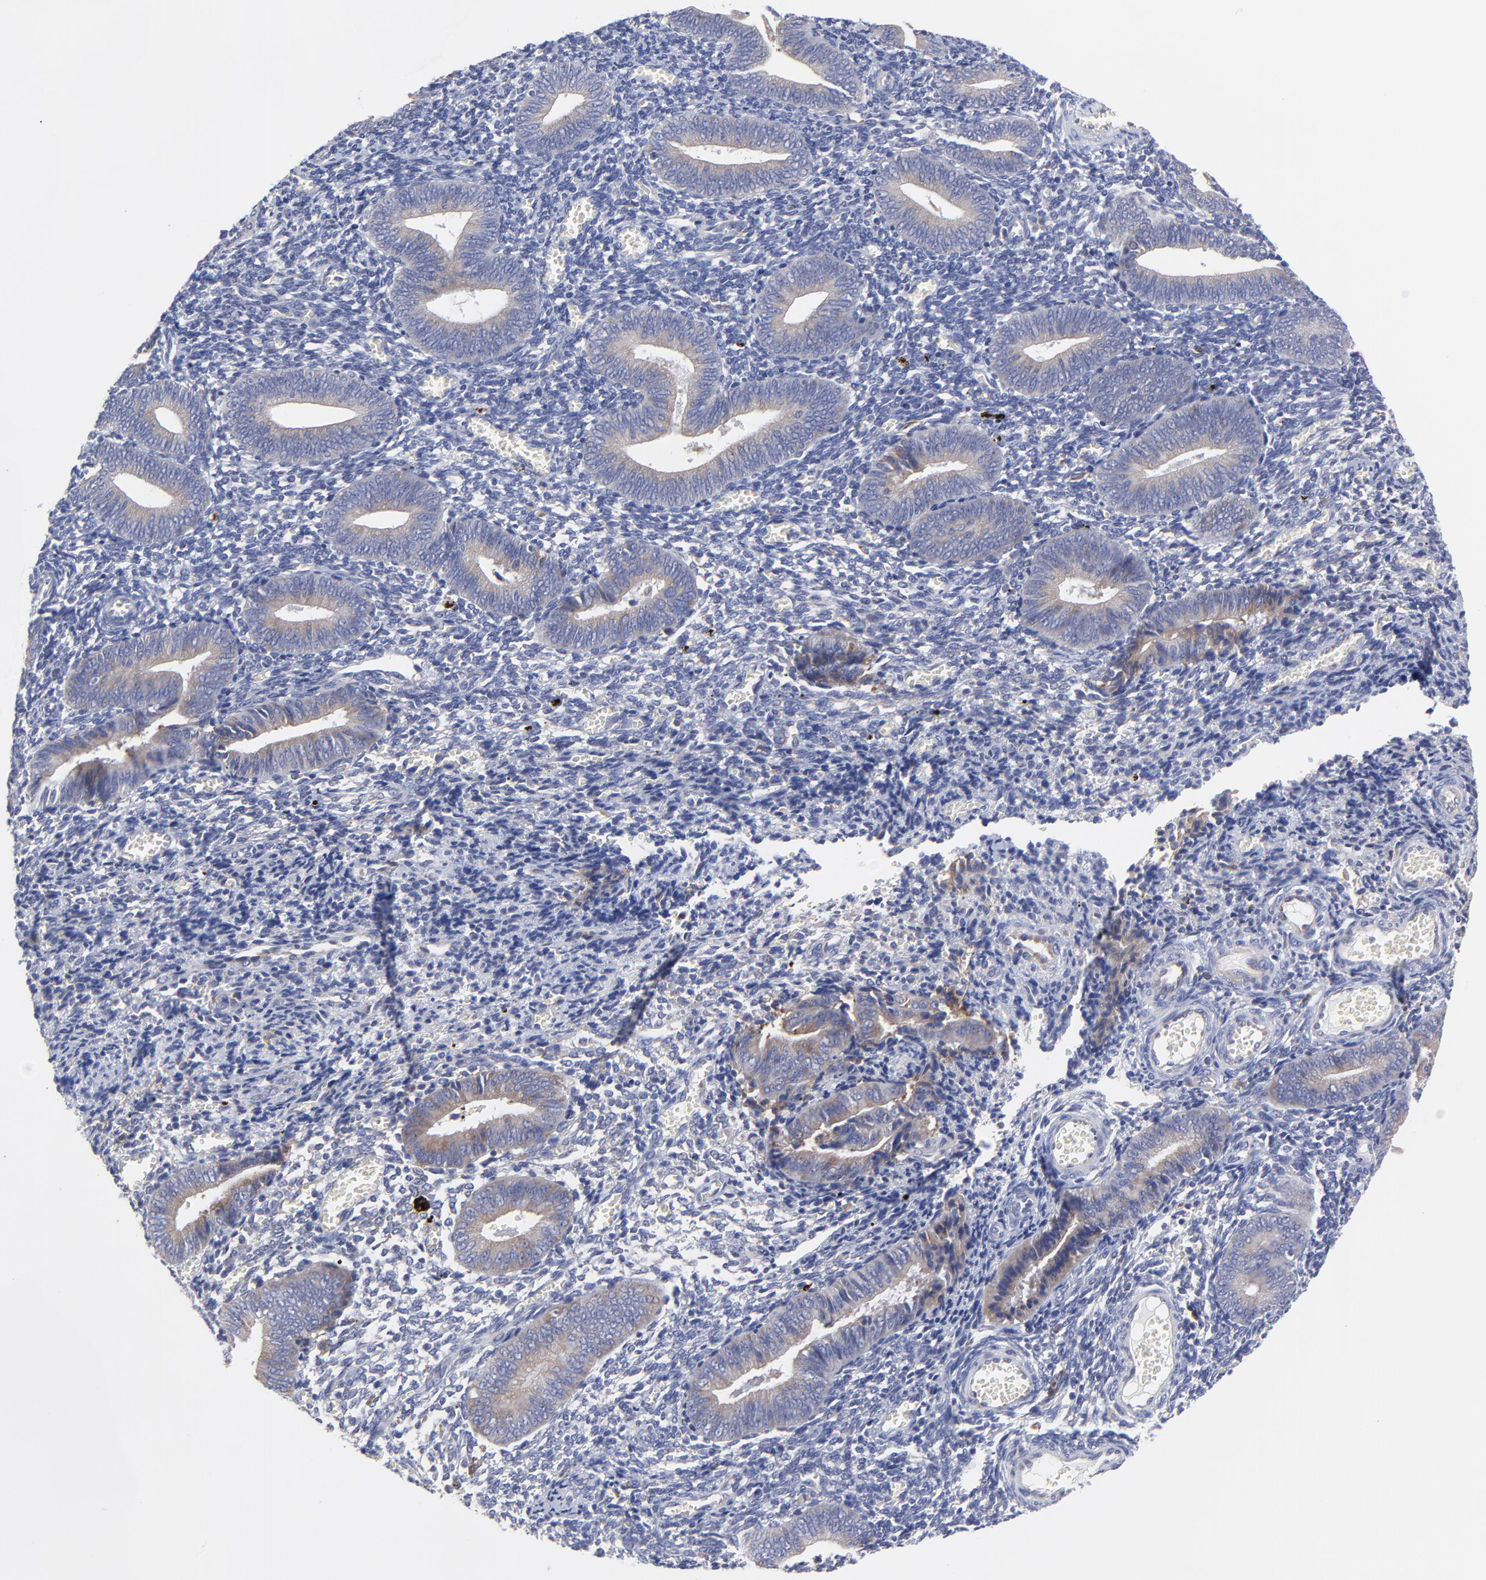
{"staining": {"intensity": "negative", "quantity": "none", "location": "none"}, "tissue": "endometrium", "cell_type": "Cells in endometrial stroma", "image_type": "normal", "snomed": [{"axis": "morphology", "description": "Normal tissue, NOS"}, {"axis": "topography", "description": "Uterus"}, {"axis": "topography", "description": "Endometrium"}], "caption": "DAB immunohistochemical staining of unremarkable endometrium exhibits no significant expression in cells in endometrial stroma.", "gene": "MOSPD2", "patient": {"sex": "female", "age": 33}}